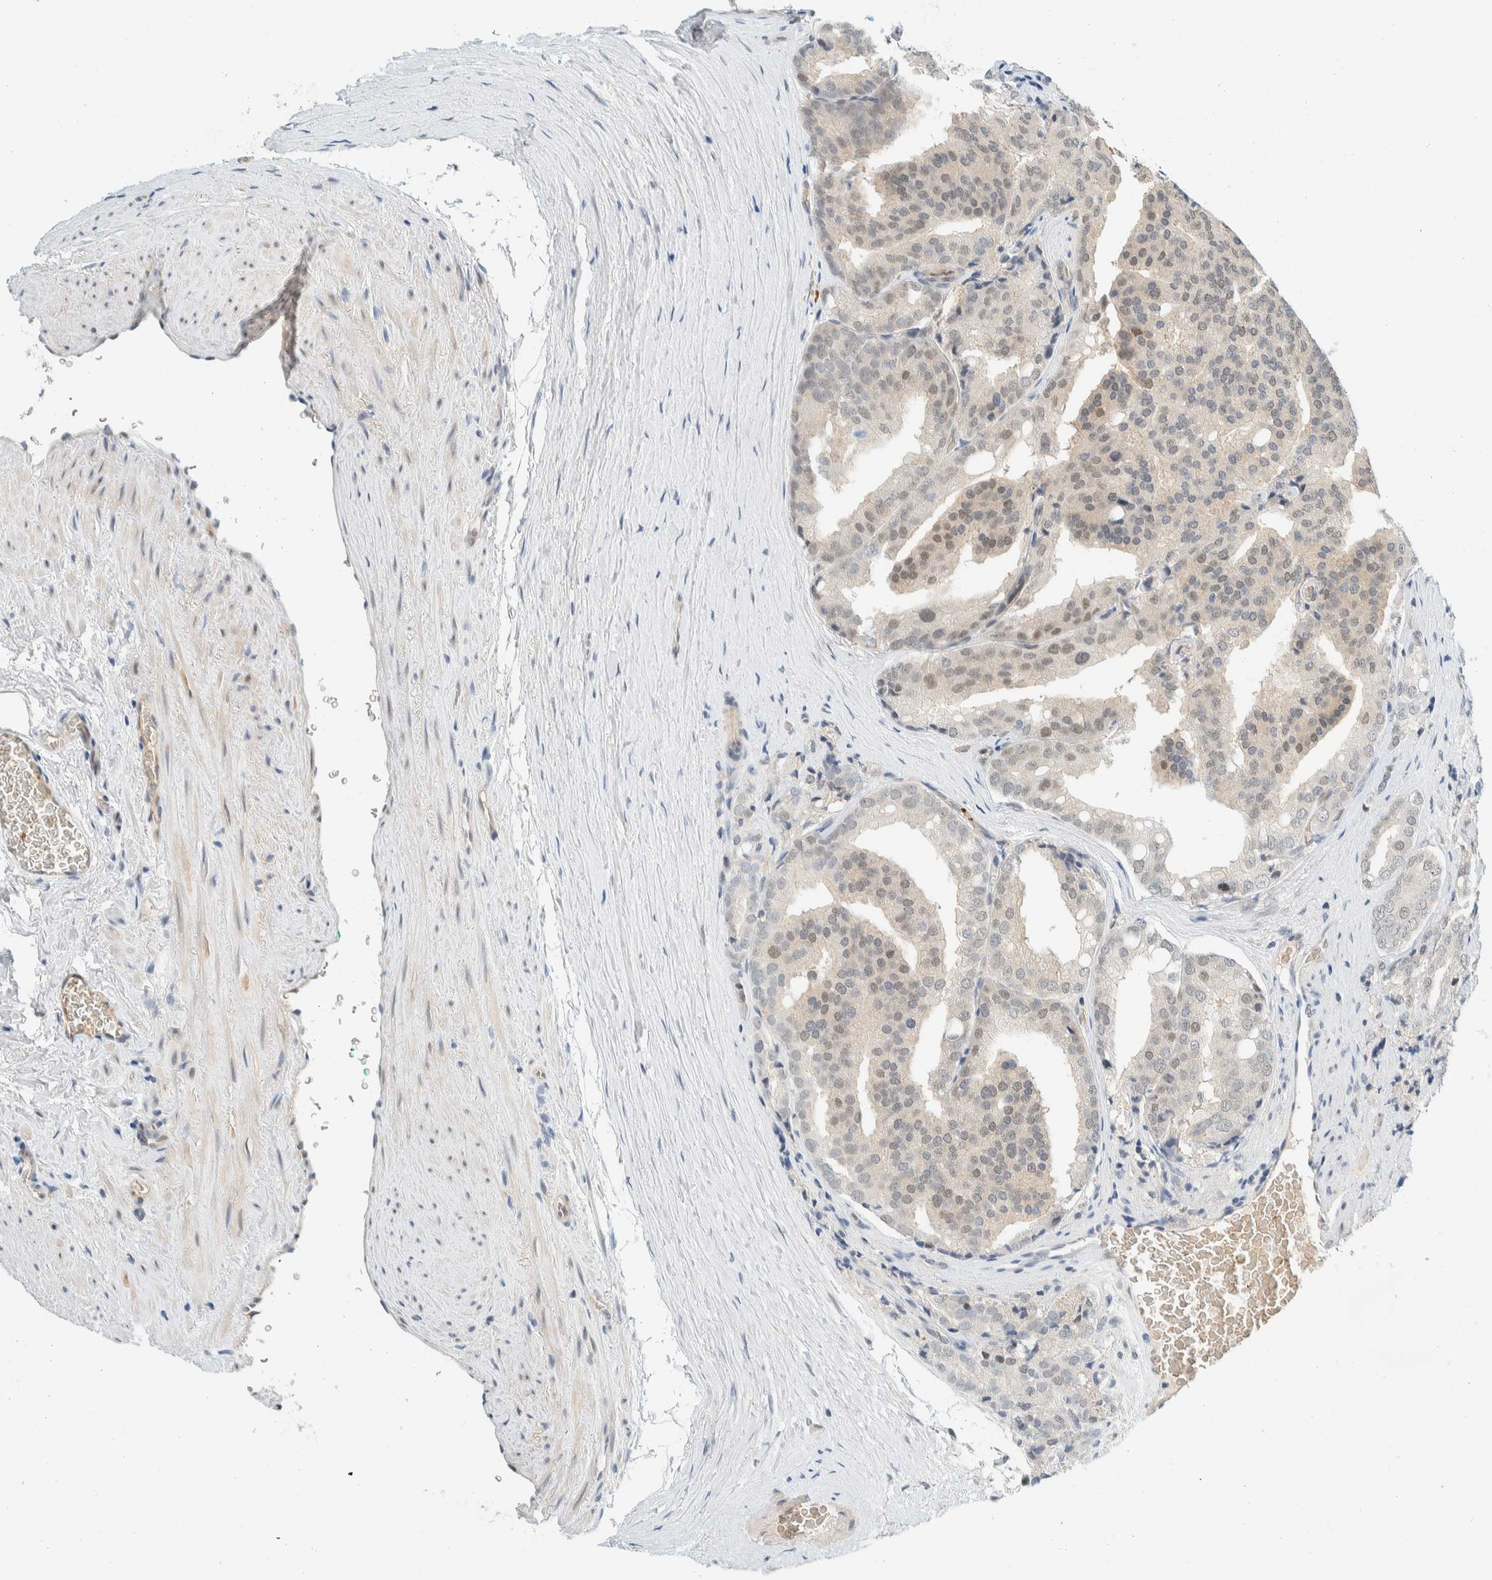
{"staining": {"intensity": "weak", "quantity": "25%-75%", "location": "nuclear"}, "tissue": "prostate cancer", "cell_type": "Tumor cells", "image_type": "cancer", "snomed": [{"axis": "morphology", "description": "Adenocarcinoma, High grade"}, {"axis": "topography", "description": "Prostate"}], "caption": "Immunohistochemistry photomicrograph of neoplastic tissue: prostate cancer (adenocarcinoma (high-grade)) stained using immunohistochemistry (IHC) displays low levels of weak protein expression localized specifically in the nuclear of tumor cells, appearing as a nuclear brown color.", "gene": "TSTD2", "patient": {"sex": "male", "age": 50}}